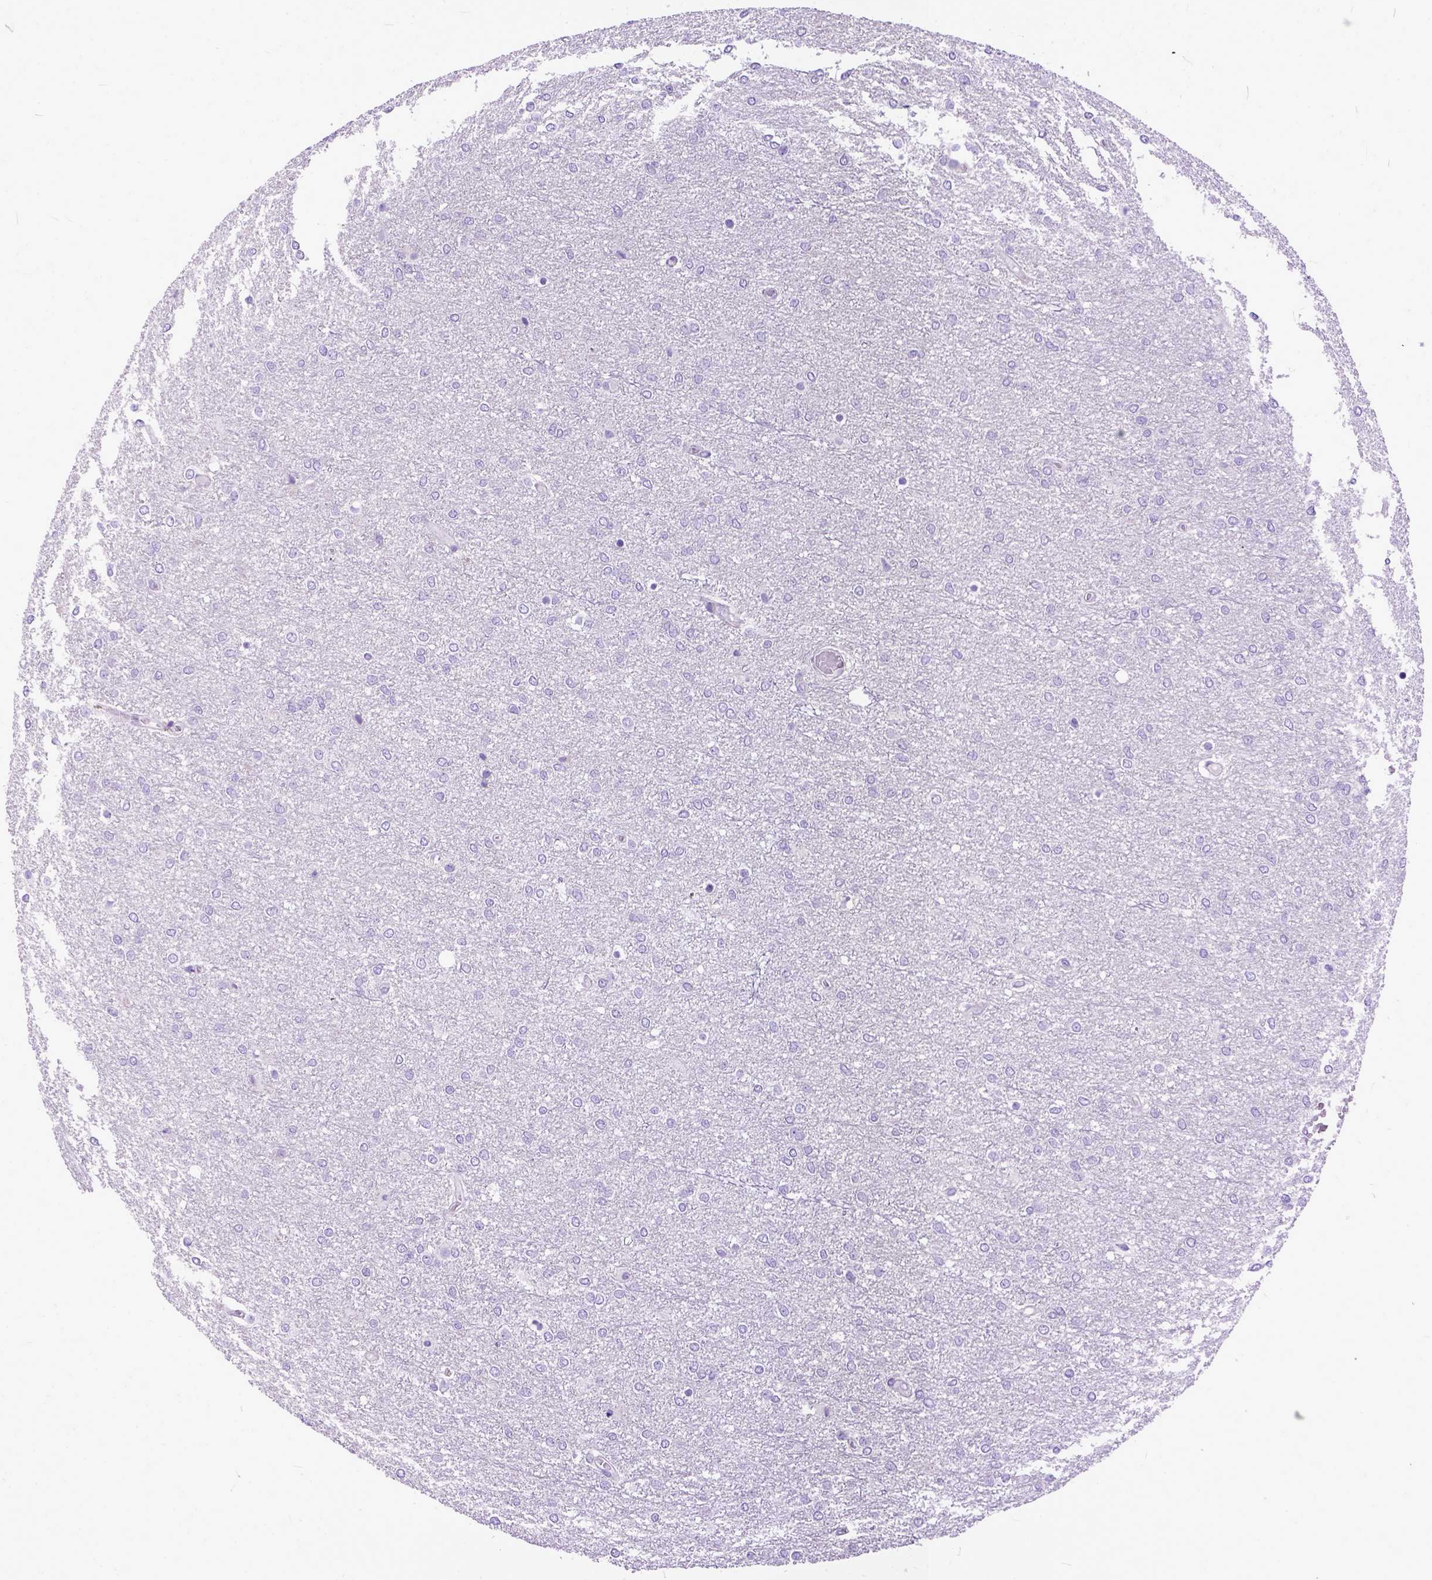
{"staining": {"intensity": "negative", "quantity": "none", "location": "none"}, "tissue": "glioma", "cell_type": "Tumor cells", "image_type": "cancer", "snomed": [{"axis": "morphology", "description": "Glioma, malignant, High grade"}, {"axis": "topography", "description": "Brain"}], "caption": "Tumor cells show no significant staining in glioma.", "gene": "PPL", "patient": {"sex": "female", "age": 61}}